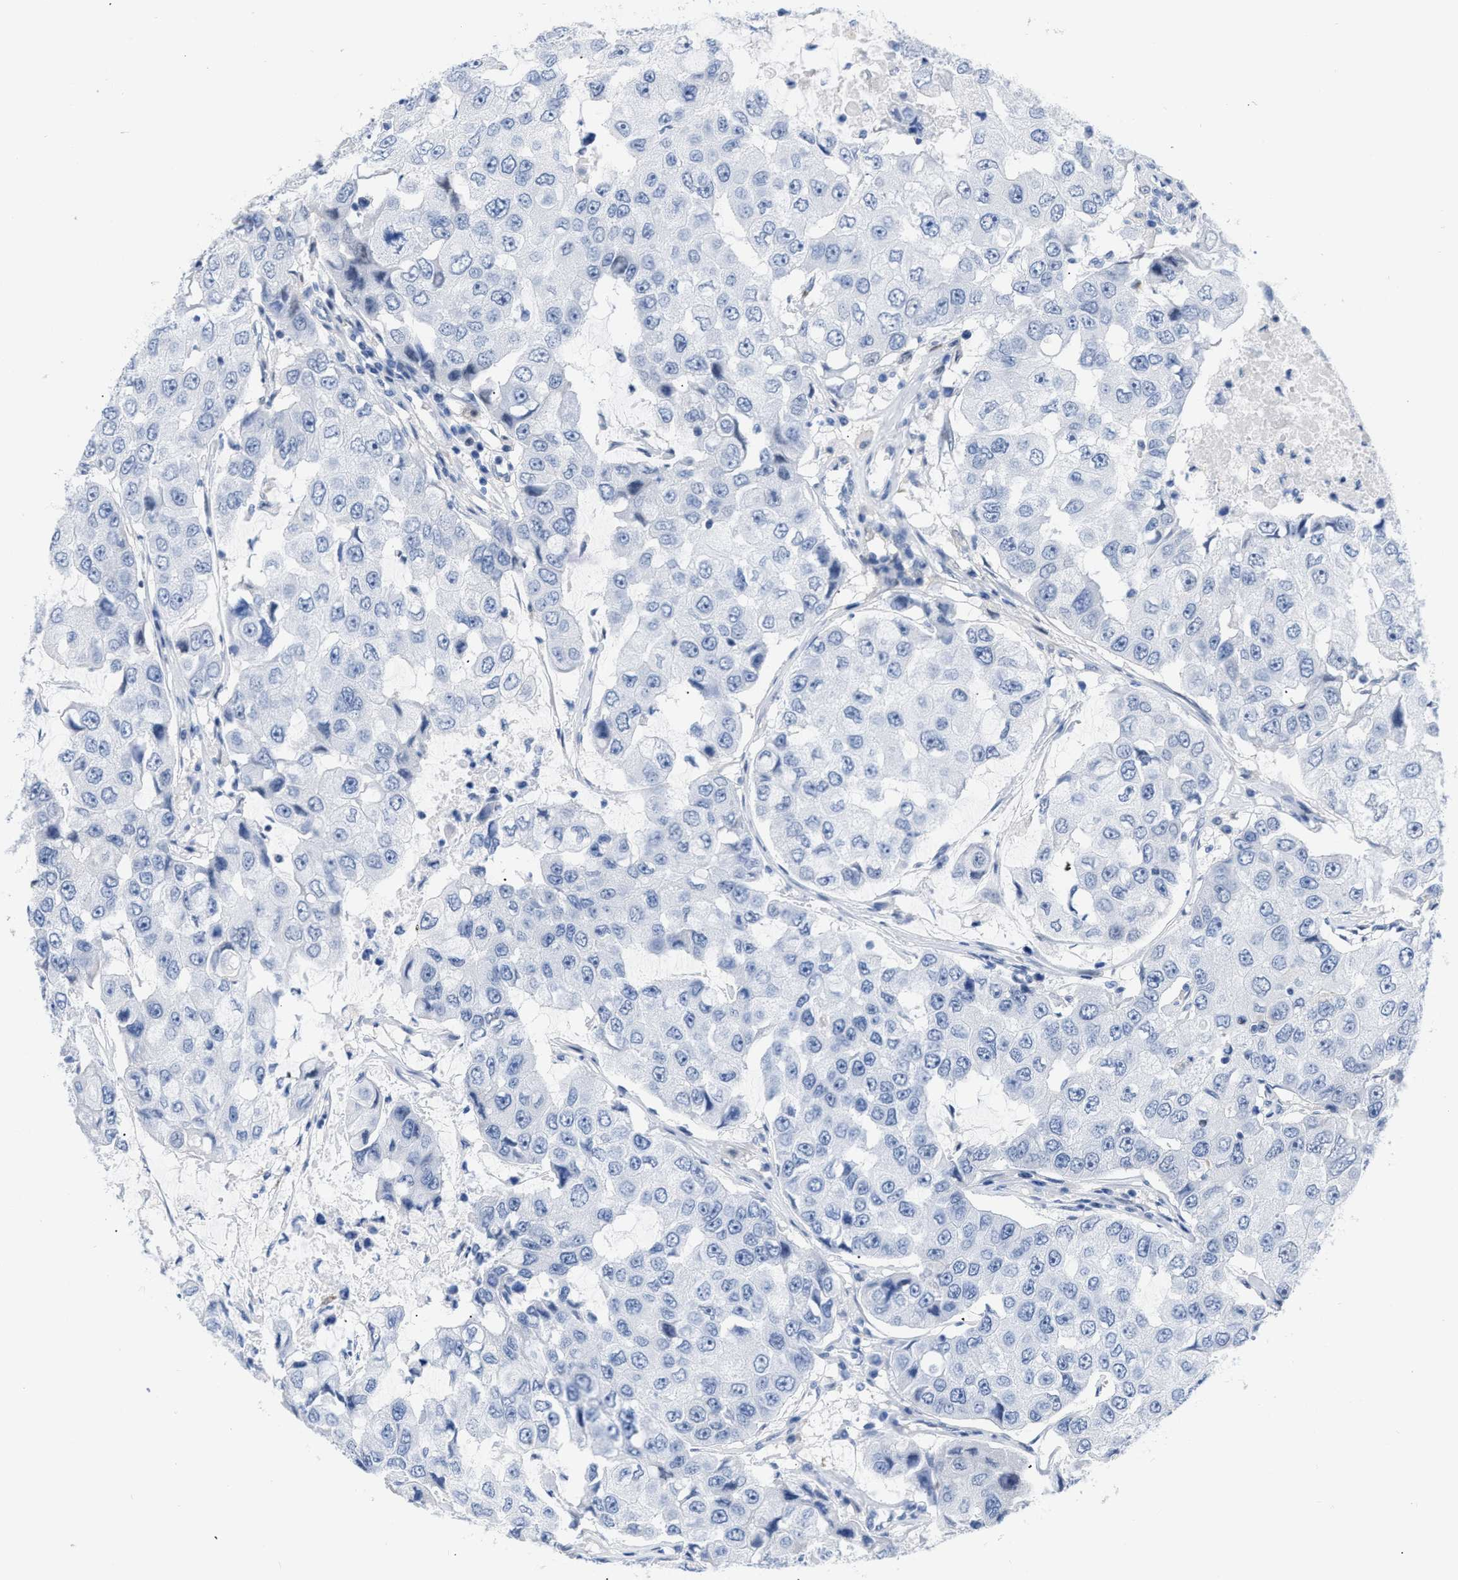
{"staining": {"intensity": "negative", "quantity": "none", "location": "none"}, "tissue": "breast cancer", "cell_type": "Tumor cells", "image_type": "cancer", "snomed": [{"axis": "morphology", "description": "Duct carcinoma"}, {"axis": "topography", "description": "Breast"}], "caption": "This is an immunohistochemistry histopathology image of human breast infiltrating ductal carcinoma. There is no staining in tumor cells.", "gene": "BOLL", "patient": {"sex": "female", "age": 27}}